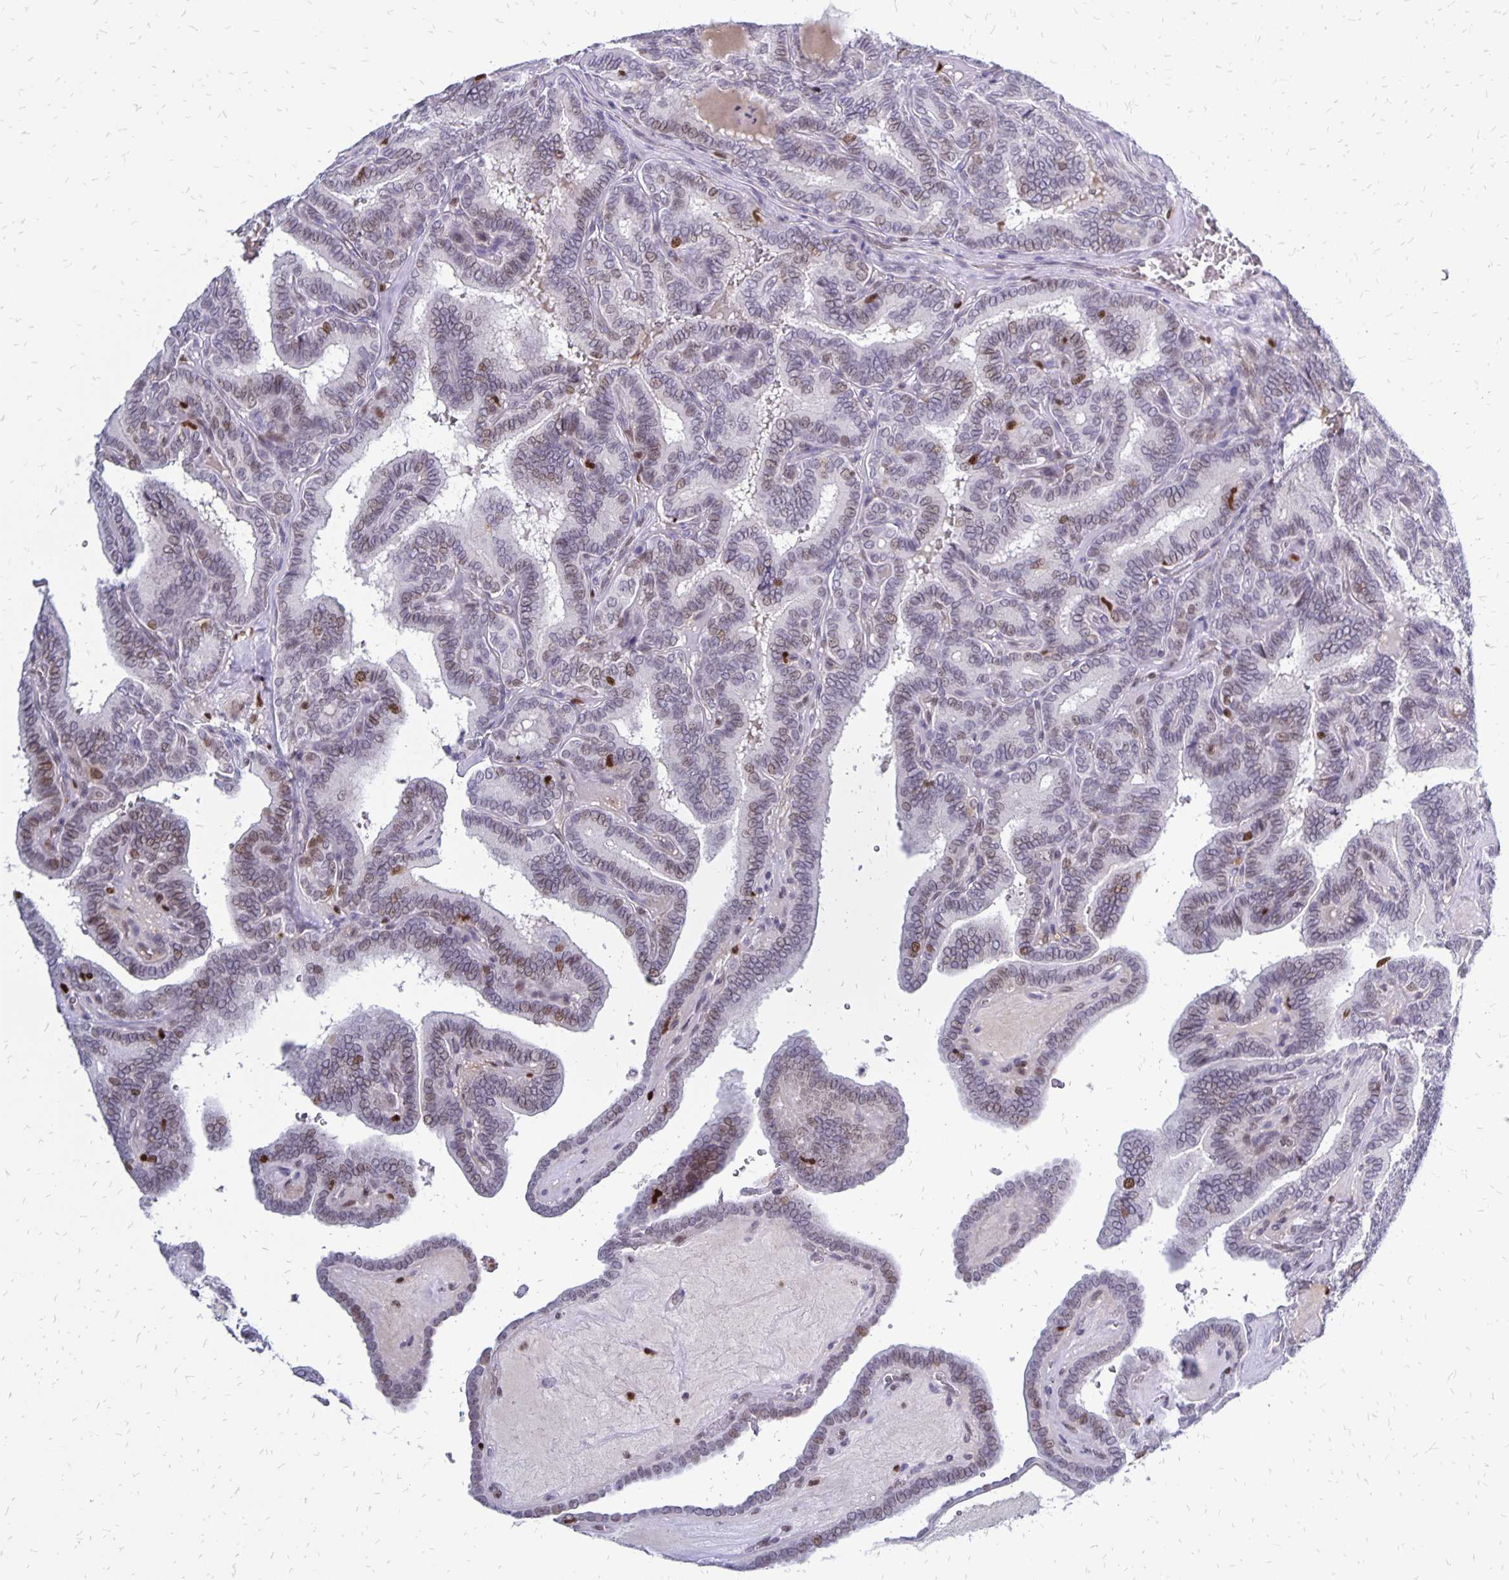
{"staining": {"intensity": "moderate", "quantity": "<25%", "location": "nuclear"}, "tissue": "thyroid cancer", "cell_type": "Tumor cells", "image_type": "cancer", "snomed": [{"axis": "morphology", "description": "Papillary adenocarcinoma, NOS"}, {"axis": "topography", "description": "Thyroid gland"}], "caption": "This is an image of immunohistochemistry (IHC) staining of thyroid cancer (papillary adenocarcinoma), which shows moderate expression in the nuclear of tumor cells.", "gene": "DCK", "patient": {"sex": "female", "age": 21}}